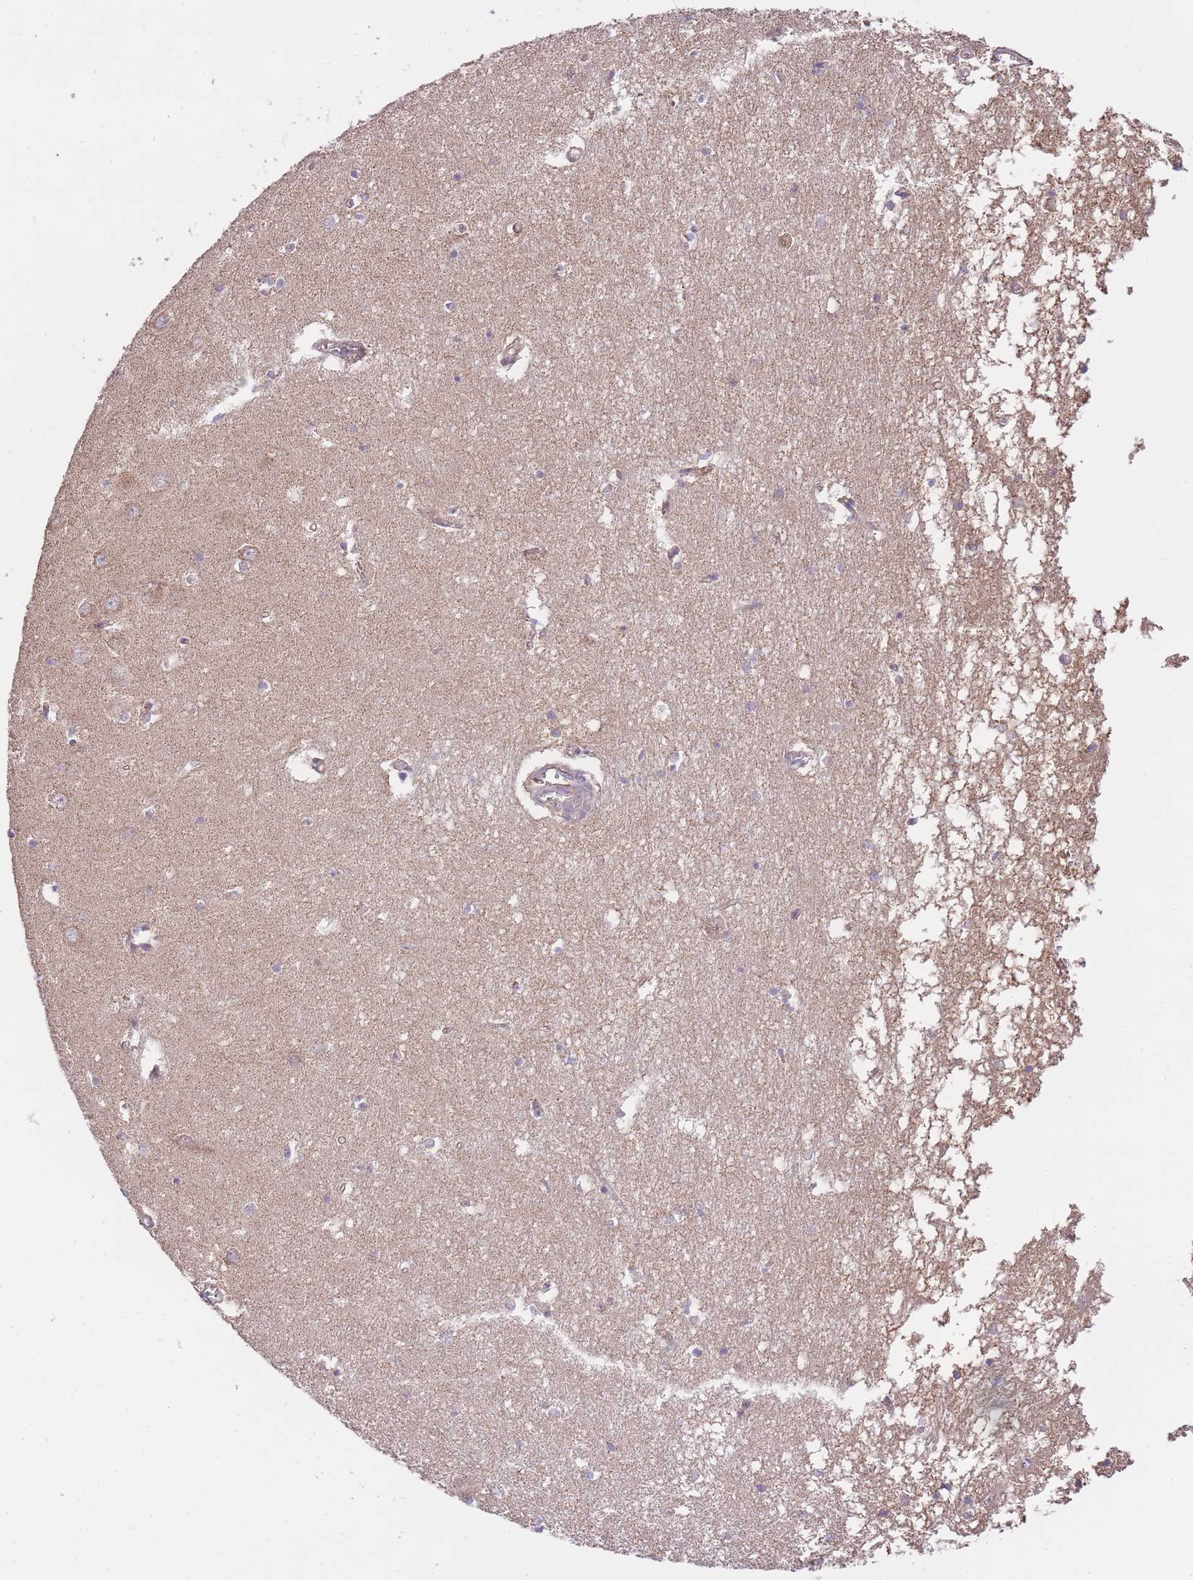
{"staining": {"intensity": "negative", "quantity": "none", "location": "none"}, "tissue": "hippocampus", "cell_type": "Glial cells", "image_type": "normal", "snomed": [{"axis": "morphology", "description": "Normal tissue, NOS"}, {"axis": "topography", "description": "Hippocampus"}], "caption": "IHC image of benign hippocampus: human hippocampus stained with DAB displays no significant protein staining in glial cells. The staining is performed using DAB brown chromogen with nuclei counter-stained in using hematoxylin.", "gene": "PREP", "patient": {"sex": "male", "age": 70}}